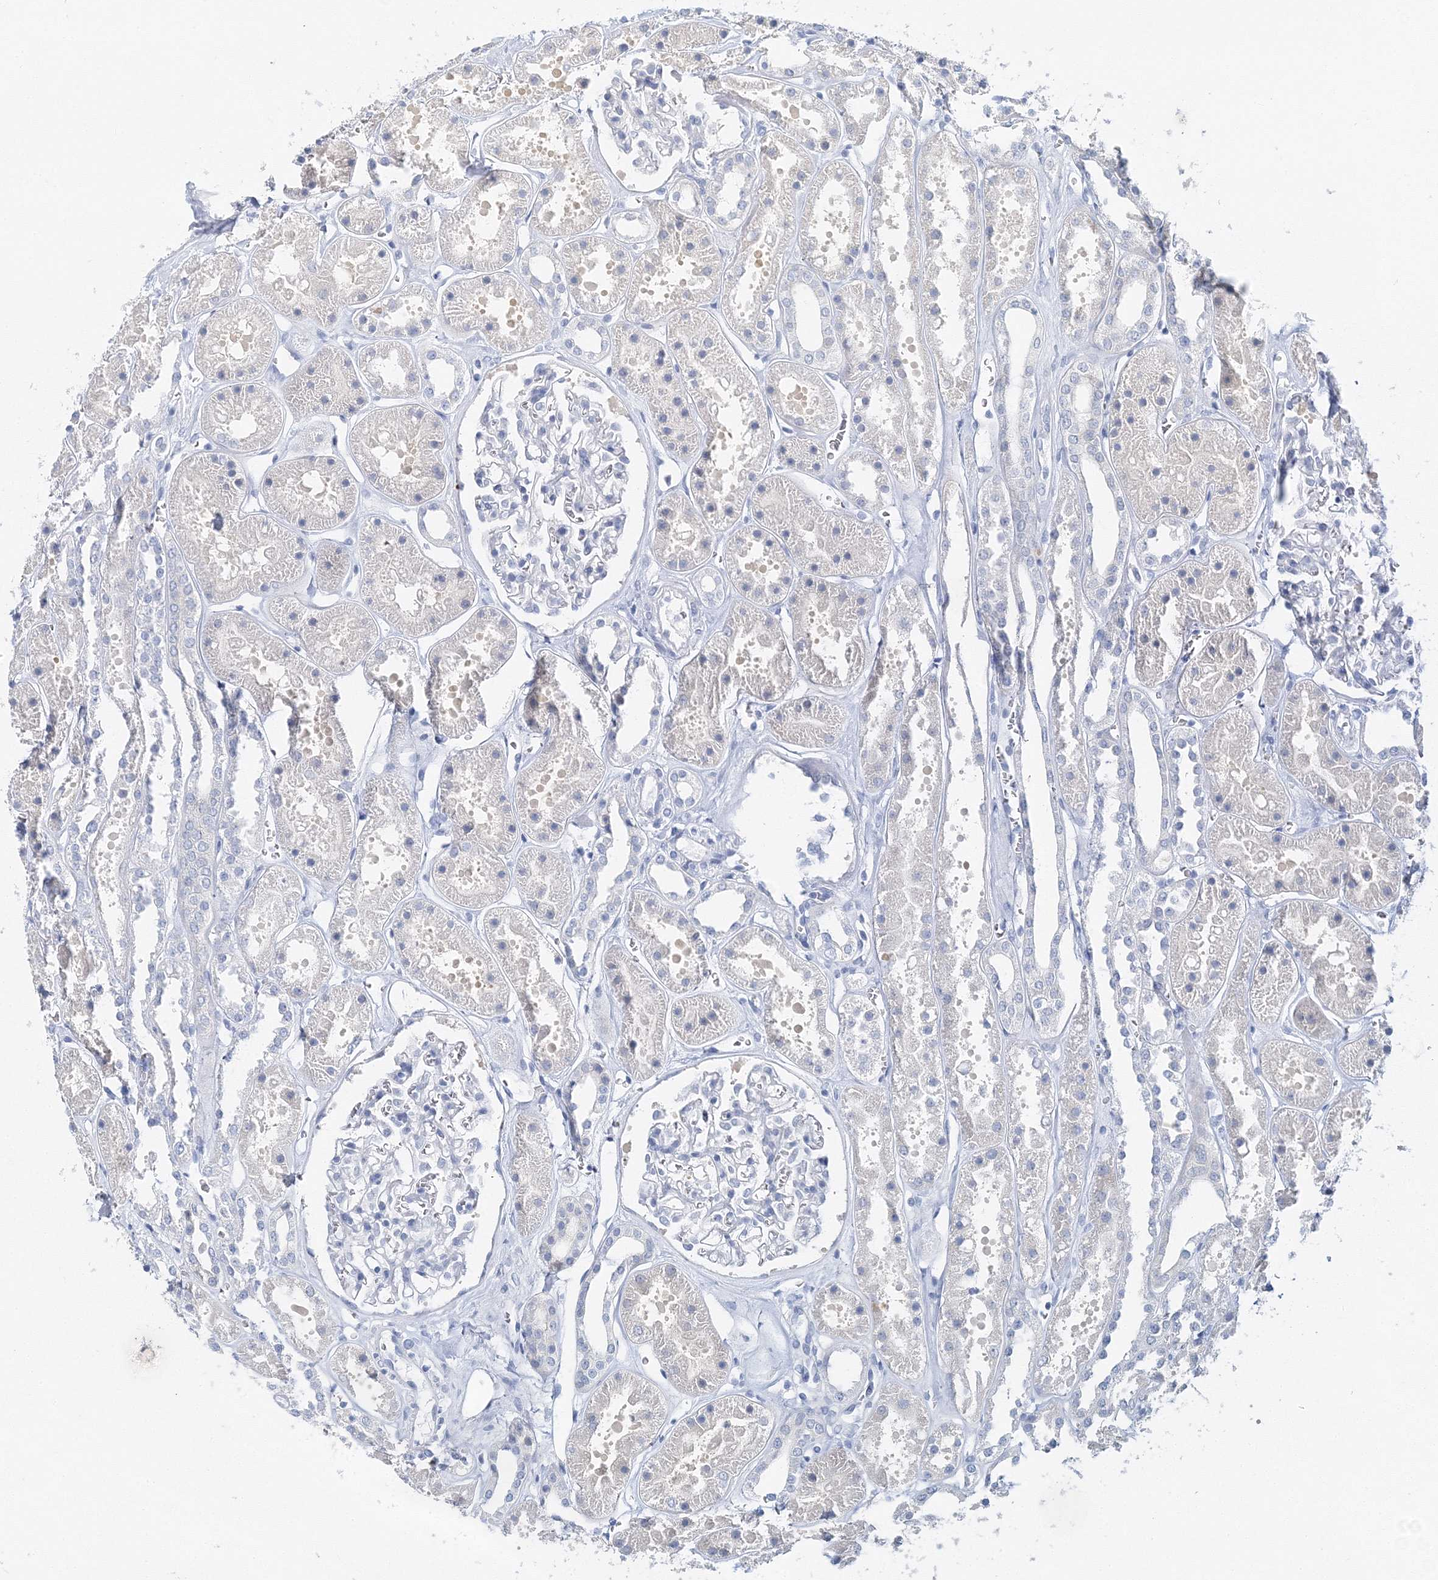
{"staining": {"intensity": "negative", "quantity": "none", "location": "none"}, "tissue": "kidney", "cell_type": "Cells in glomeruli", "image_type": "normal", "snomed": [{"axis": "morphology", "description": "Normal tissue, NOS"}, {"axis": "topography", "description": "Kidney"}], "caption": "High magnification brightfield microscopy of unremarkable kidney stained with DAB (brown) and counterstained with hematoxylin (blue): cells in glomeruli show no significant staining. The staining was performed using DAB to visualize the protein expression in brown, while the nuclei were stained in blue with hematoxylin (Magnification: 20x).", "gene": "VILL", "patient": {"sex": "female", "age": 41}}